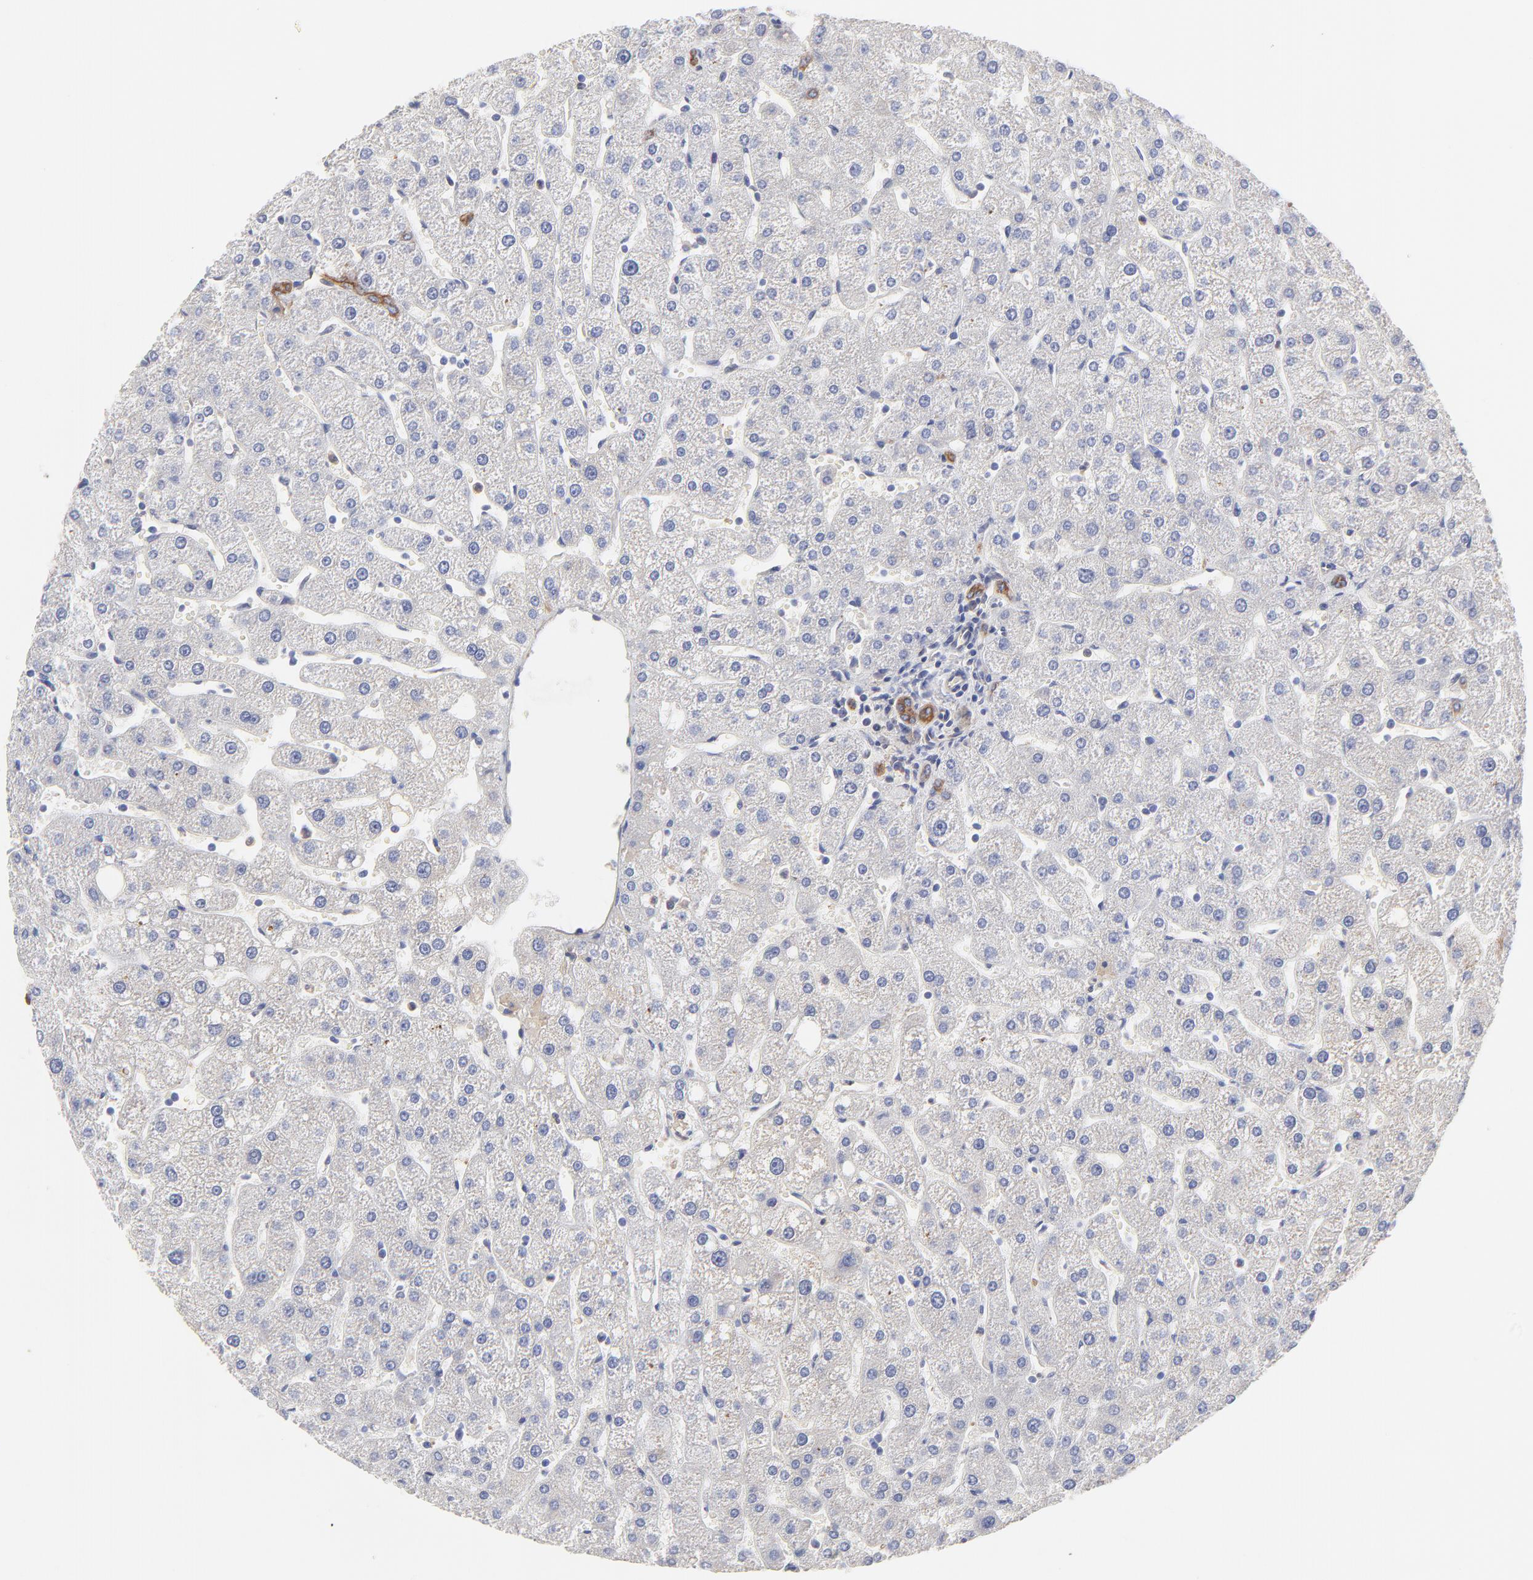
{"staining": {"intensity": "moderate", "quantity": ">75%", "location": "cytoplasmic/membranous"}, "tissue": "liver", "cell_type": "Cholangiocytes", "image_type": "normal", "snomed": [{"axis": "morphology", "description": "Normal tissue, NOS"}, {"axis": "topography", "description": "Liver"}], "caption": "Immunohistochemistry (IHC) micrograph of unremarkable liver stained for a protein (brown), which displays medium levels of moderate cytoplasmic/membranous positivity in approximately >75% of cholangiocytes.", "gene": "LRCH2", "patient": {"sex": "male", "age": 67}}